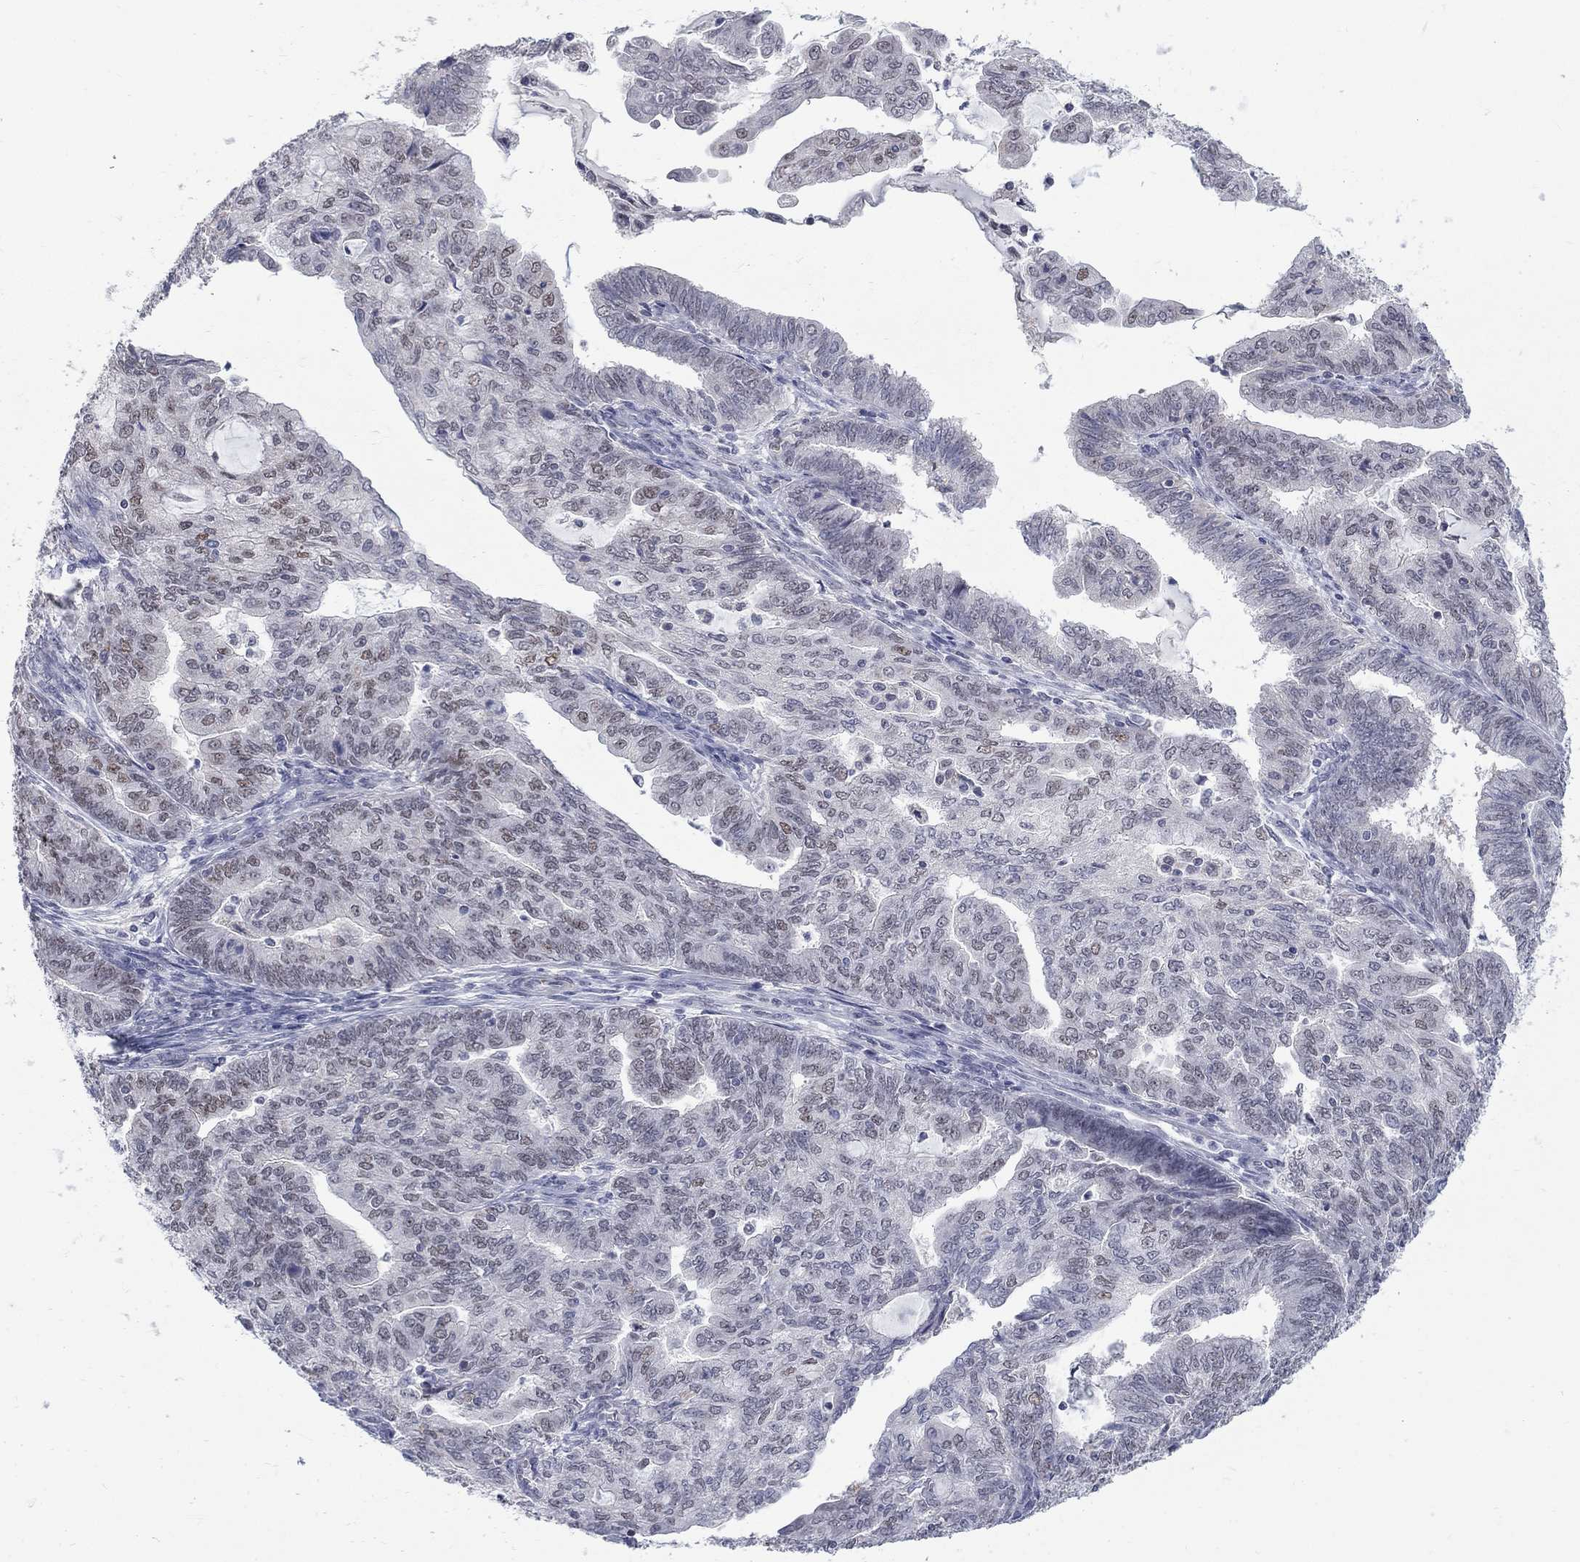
{"staining": {"intensity": "negative", "quantity": "none", "location": "none"}, "tissue": "endometrial cancer", "cell_type": "Tumor cells", "image_type": "cancer", "snomed": [{"axis": "morphology", "description": "Adenocarcinoma, NOS"}, {"axis": "topography", "description": "Endometrium"}], "caption": "Photomicrograph shows no protein positivity in tumor cells of endometrial adenocarcinoma tissue.", "gene": "GCFC2", "patient": {"sex": "female", "age": 82}}